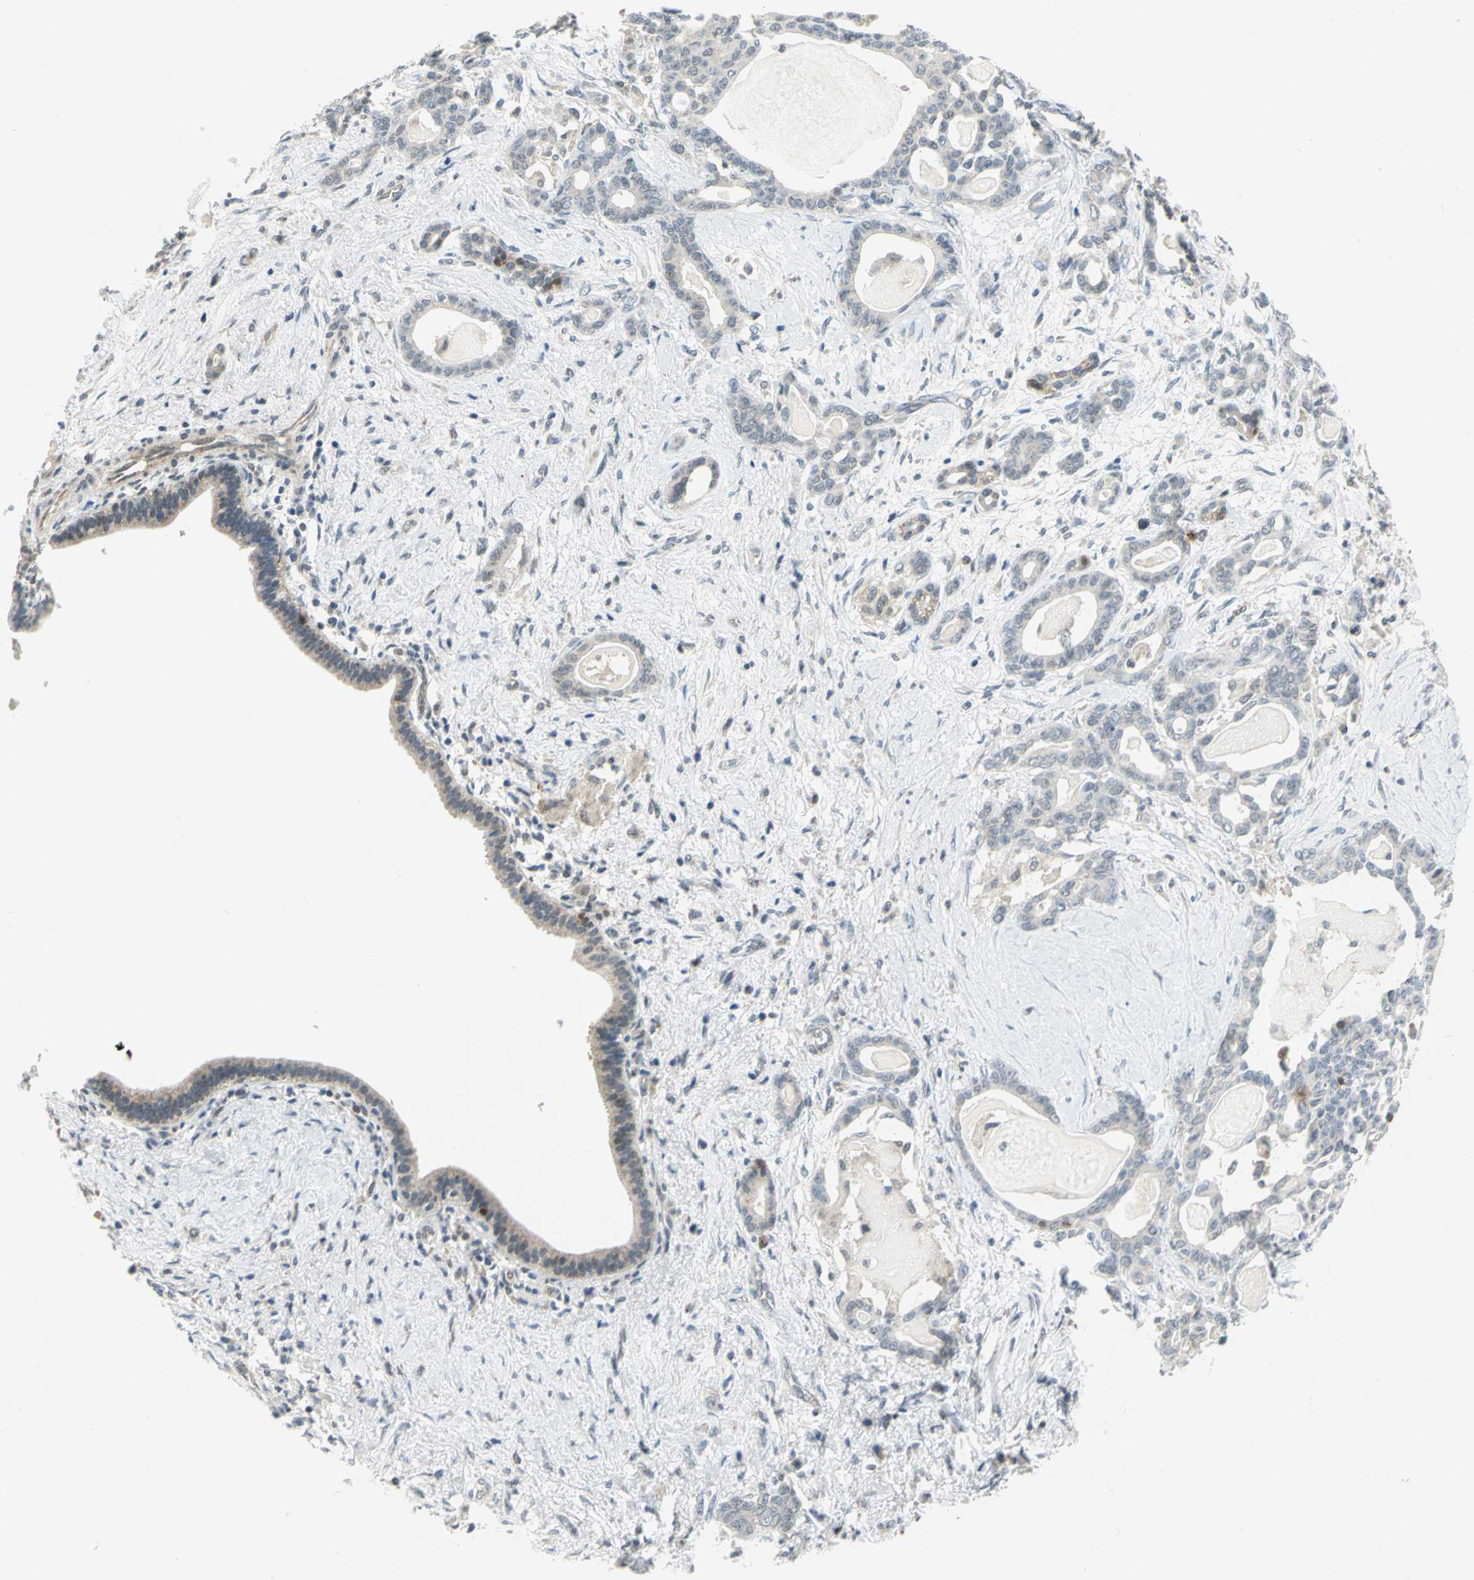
{"staining": {"intensity": "negative", "quantity": "none", "location": "none"}, "tissue": "pancreatic cancer", "cell_type": "Tumor cells", "image_type": "cancer", "snomed": [{"axis": "morphology", "description": "Adenocarcinoma, NOS"}, {"axis": "topography", "description": "Pancreas"}], "caption": "Immunohistochemistry (IHC) image of neoplastic tissue: pancreatic cancer stained with DAB (3,3'-diaminobenzidine) shows no significant protein staining in tumor cells.", "gene": "PIN1", "patient": {"sex": "male", "age": 63}}